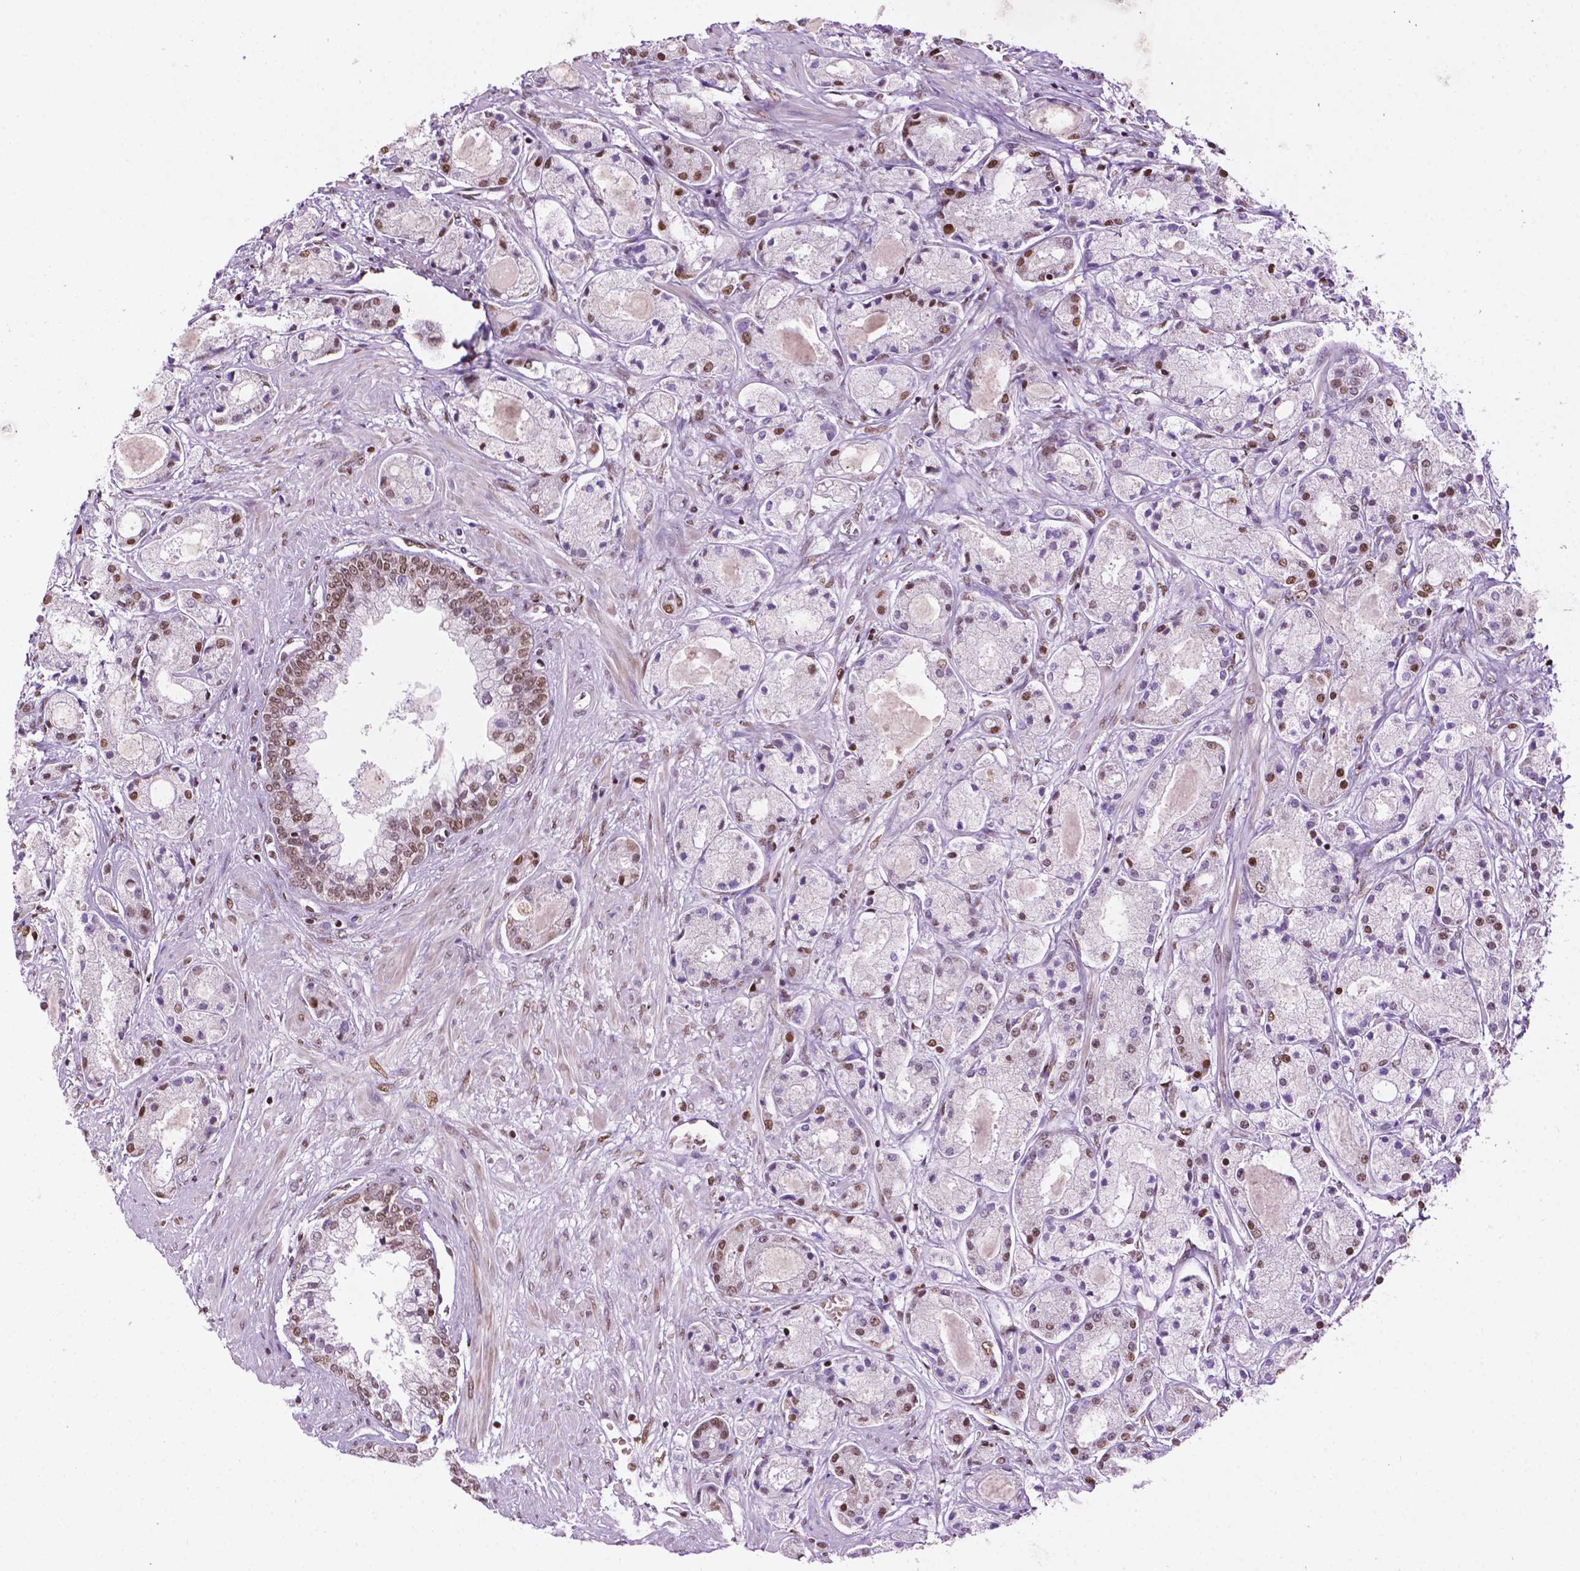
{"staining": {"intensity": "moderate", "quantity": "25%-75%", "location": "nuclear"}, "tissue": "prostate cancer", "cell_type": "Tumor cells", "image_type": "cancer", "snomed": [{"axis": "morphology", "description": "Adenocarcinoma, High grade"}, {"axis": "topography", "description": "Prostate"}], "caption": "A high-resolution micrograph shows IHC staining of high-grade adenocarcinoma (prostate), which demonstrates moderate nuclear expression in approximately 25%-75% of tumor cells.", "gene": "COL23A1", "patient": {"sex": "male", "age": 67}}